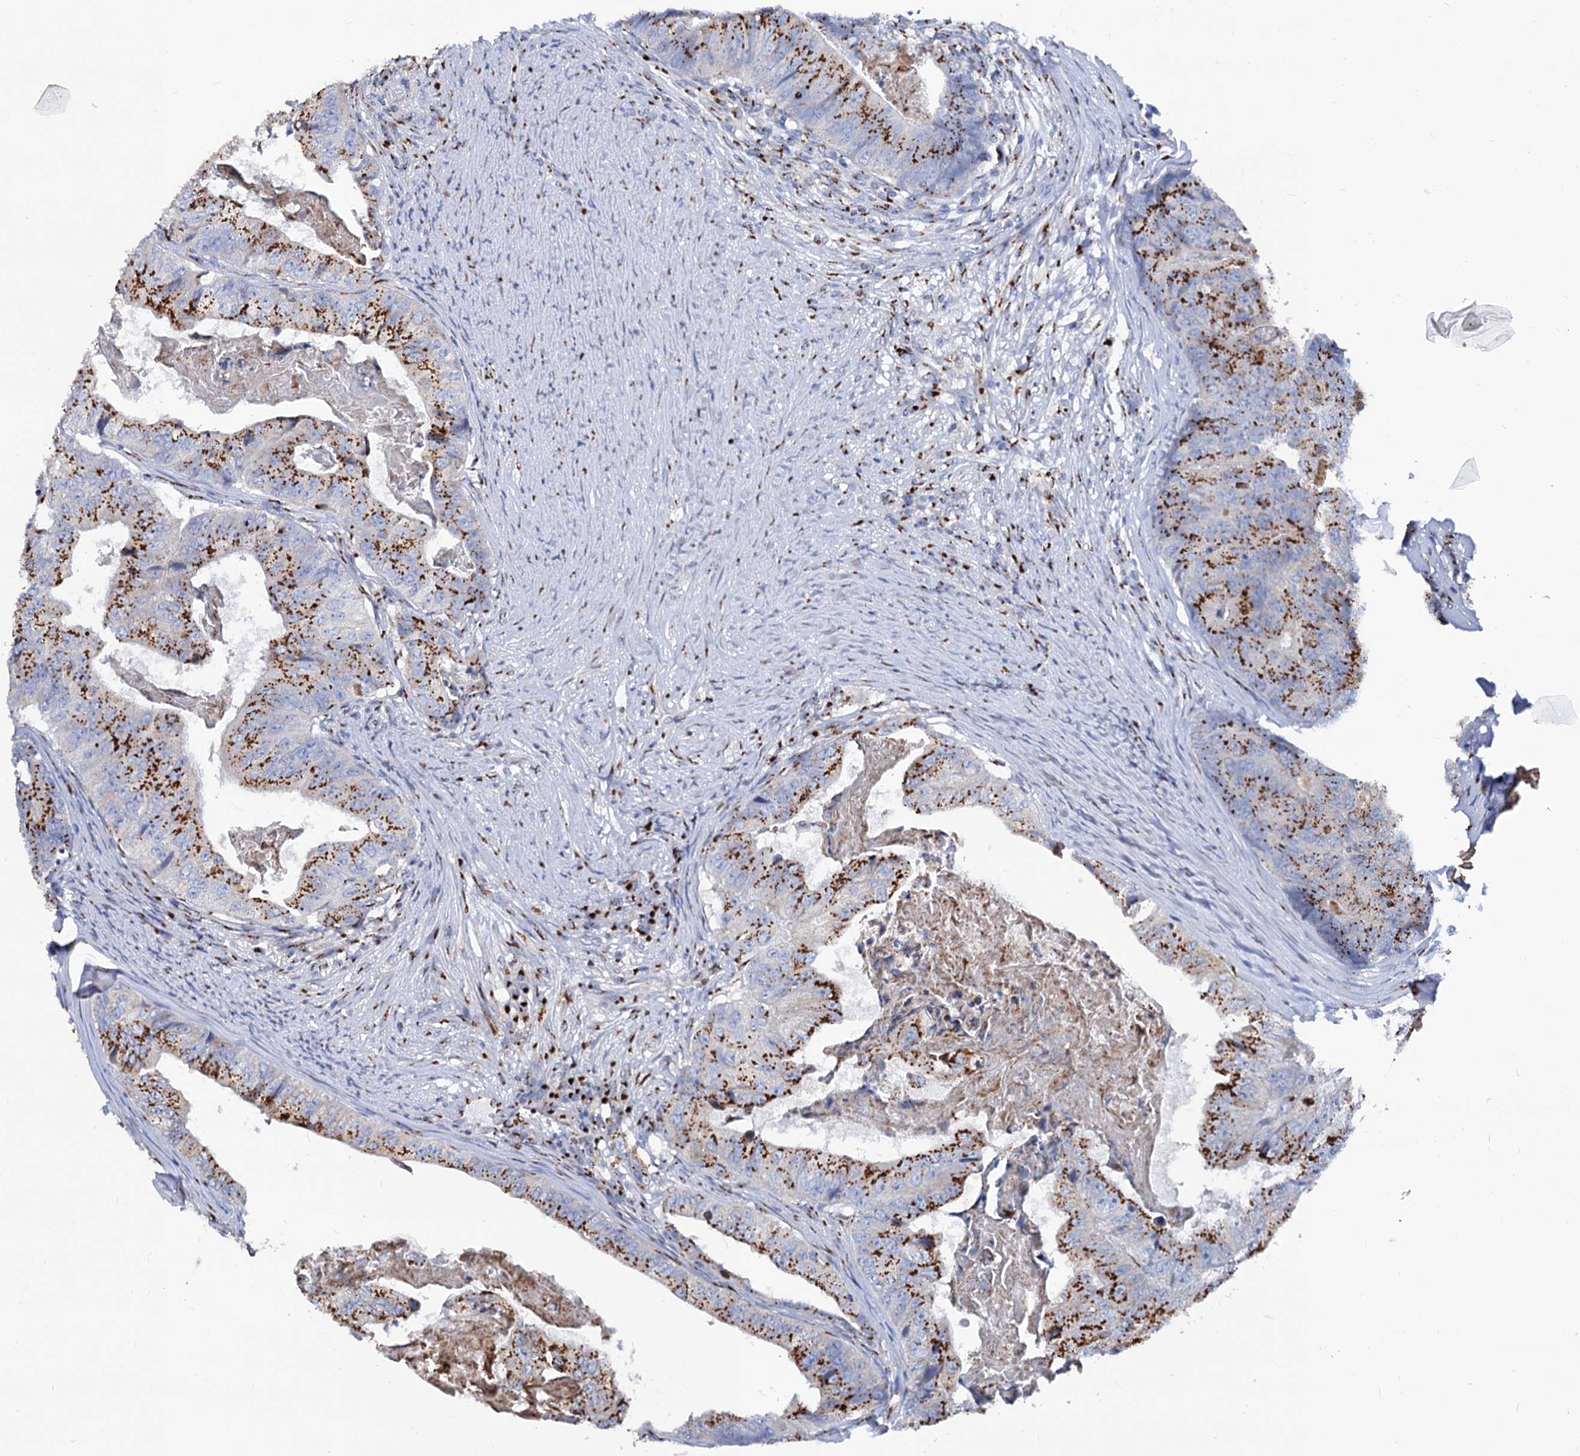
{"staining": {"intensity": "strong", "quantity": ">75%", "location": "cytoplasmic/membranous"}, "tissue": "colorectal cancer", "cell_type": "Tumor cells", "image_type": "cancer", "snomed": [{"axis": "morphology", "description": "Adenocarcinoma, NOS"}, {"axis": "topography", "description": "Colon"}], "caption": "There is high levels of strong cytoplasmic/membranous expression in tumor cells of colorectal cancer (adenocarcinoma), as demonstrated by immunohistochemical staining (brown color).", "gene": "TM9SF3", "patient": {"sex": "female", "age": 67}}